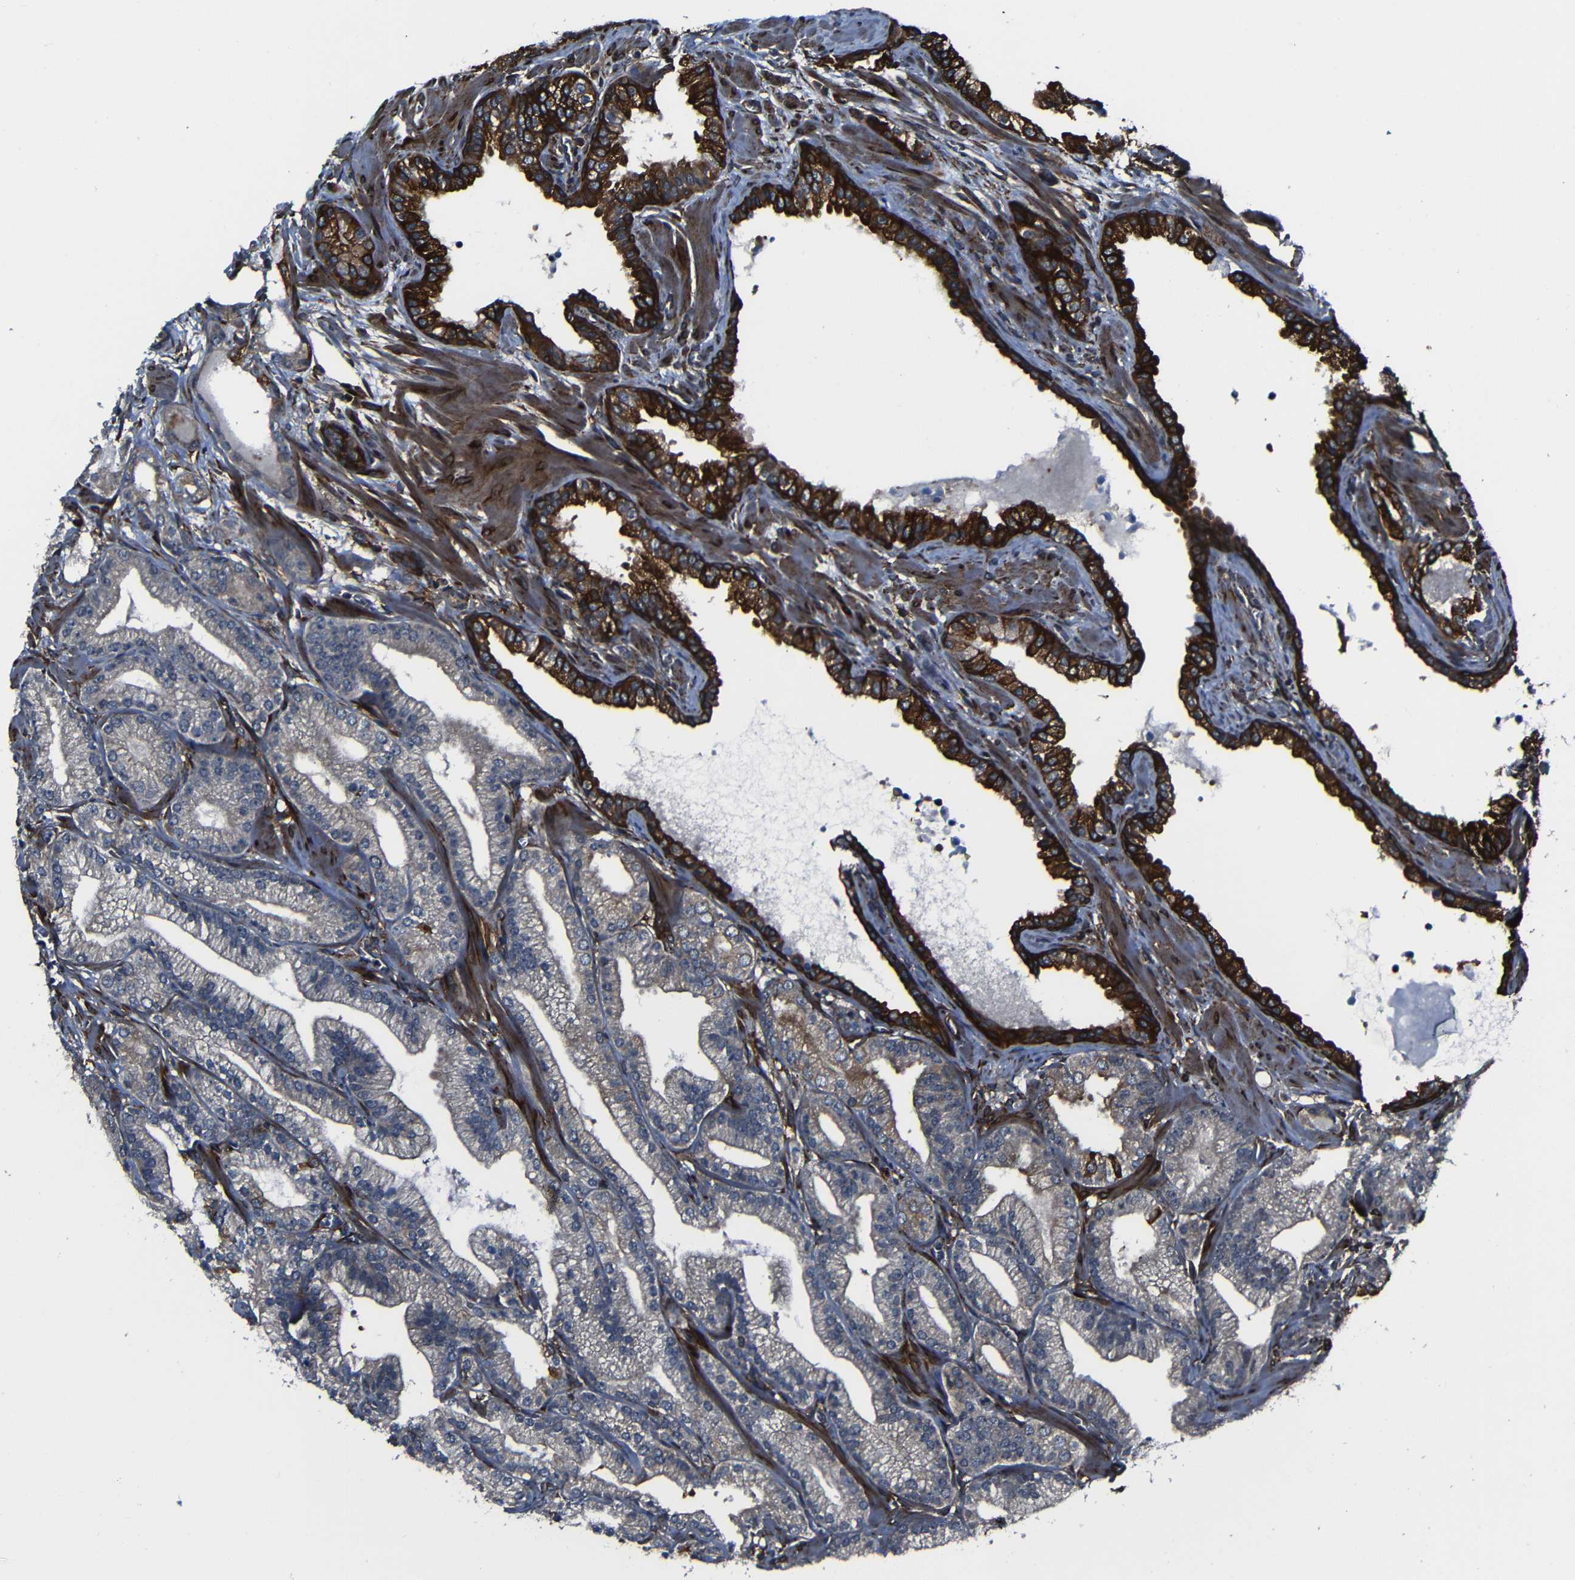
{"staining": {"intensity": "moderate", "quantity": "25%-75%", "location": "cytoplasmic/membranous"}, "tissue": "prostate cancer", "cell_type": "Tumor cells", "image_type": "cancer", "snomed": [{"axis": "morphology", "description": "Adenocarcinoma, Low grade"}, {"axis": "topography", "description": "Prostate"}], "caption": "Immunohistochemical staining of human prostate cancer (adenocarcinoma (low-grade)) demonstrates medium levels of moderate cytoplasmic/membranous staining in about 25%-75% of tumor cells.", "gene": "KIAA0513", "patient": {"sex": "male", "age": 59}}